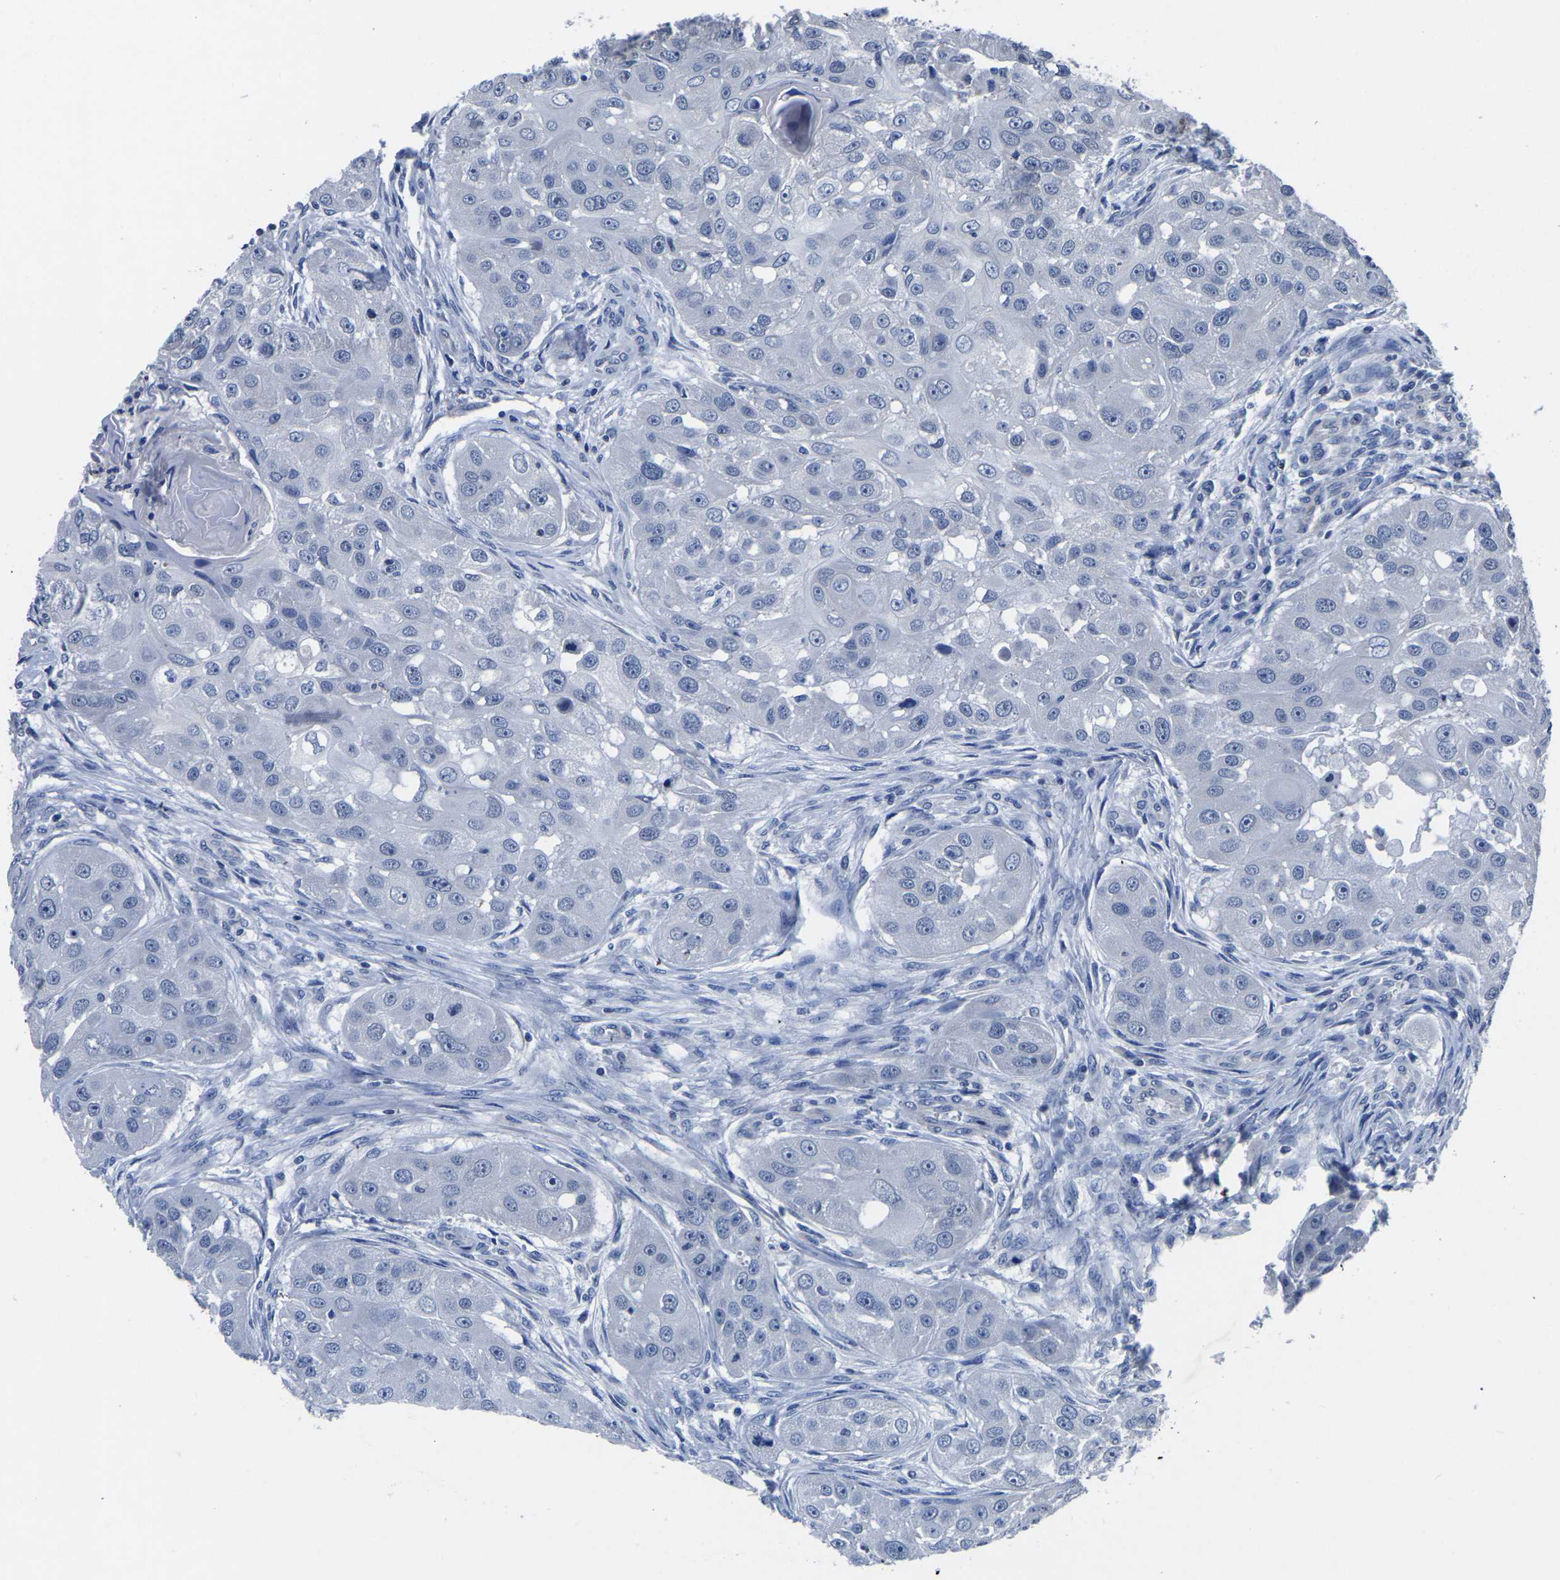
{"staining": {"intensity": "negative", "quantity": "none", "location": "none"}, "tissue": "head and neck cancer", "cell_type": "Tumor cells", "image_type": "cancer", "snomed": [{"axis": "morphology", "description": "Normal tissue, NOS"}, {"axis": "morphology", "description": "Squamous cell carcinoma, NOS"}, {"axis": "topography", "description": "Skeletal muscle"}, {"axis": "topography", "description": "Head-Neck"}], "caption": "The micrograph exhibits no staining of tumor cells in squamous cell carcinoma (head and neck).", "gene": "FGD5", "patient": {"sex": "male", "age": 51}}